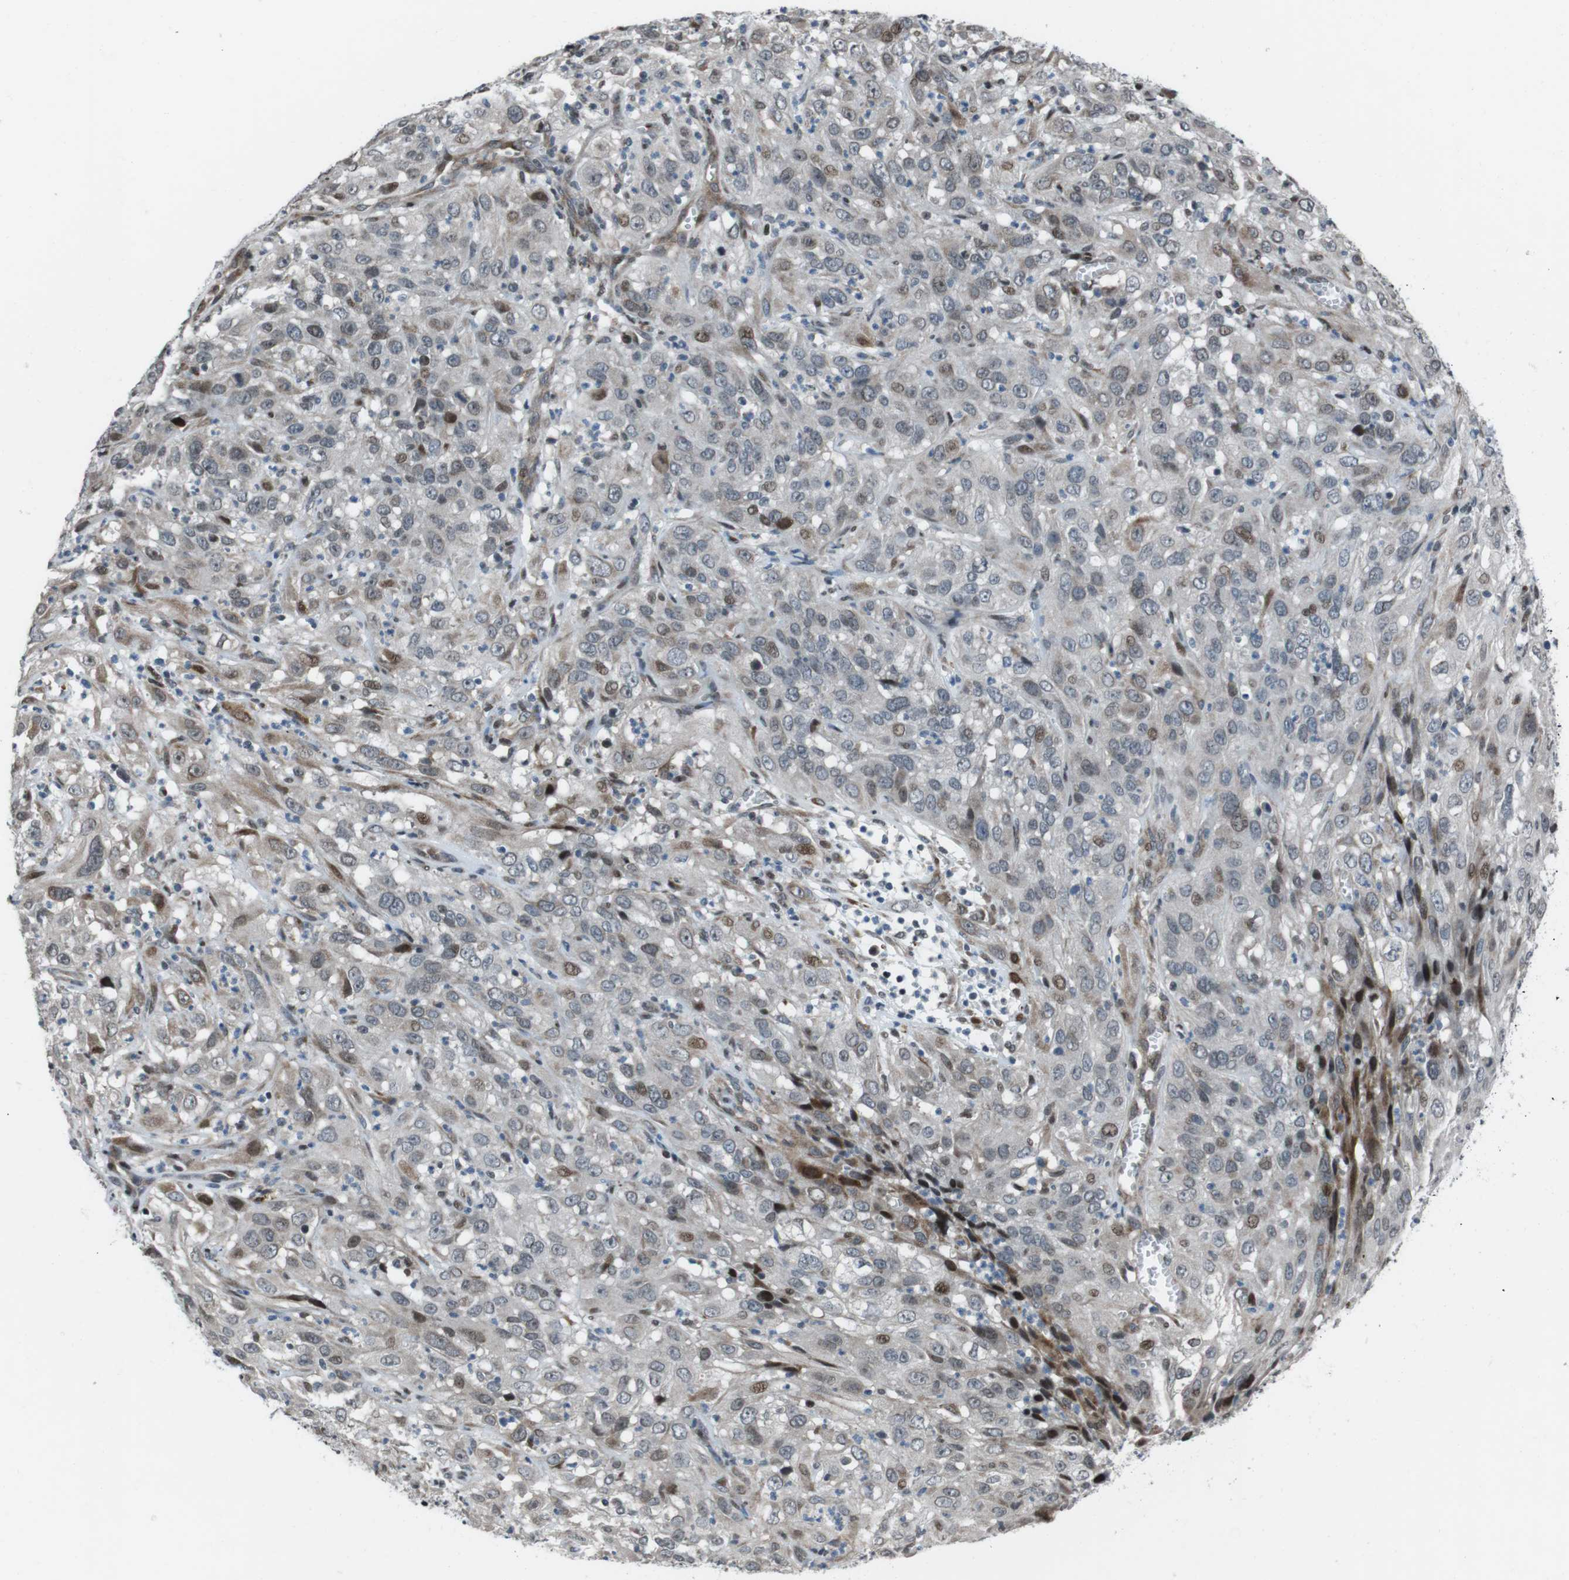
{"staining": {"intensity": "moderate", "quantity": "<25%", "location": "nuclear"}, "tissue": "cervical cancer", "cell_type": "Tumor cells", "image_type": "cancer", "snomed": [{"axis": "morphology", "description": "Squamous cell carcinoma, NOS"}, {"axis": "topography", "description": "Cervix"}], "caption": "Protein staining reveals moderate nuclear staining in approximately <25% of tumor cells in cervical cancer (squamous cell carcinoma).", "gene": "PBRM1", "patient": {"sex": "female", "age": 32}}